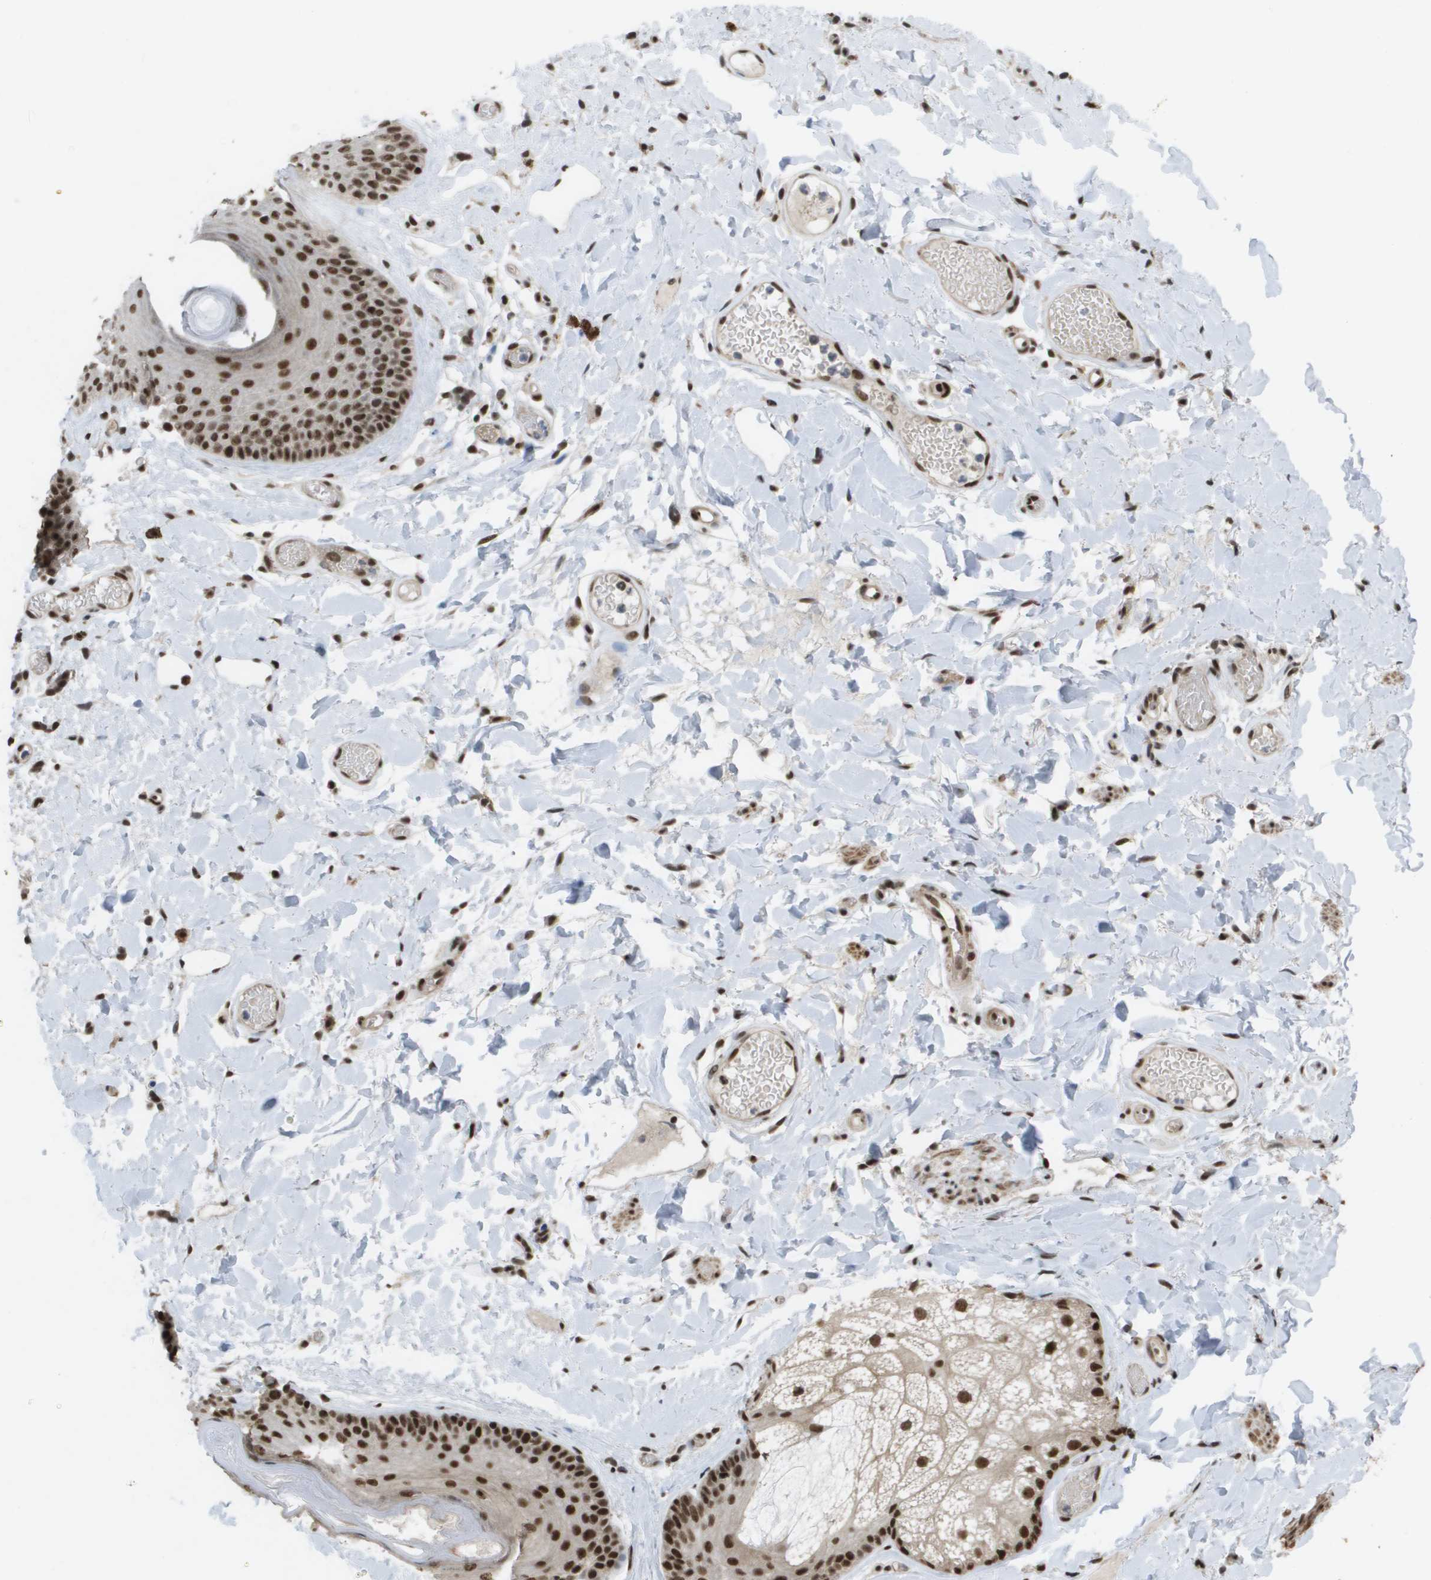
{"staining": {"intensity": "strong", "quantity": ">75%", "location": "nuclear"}, "tissue": "skin", "cell_type": "Epidermal cells", "image_type": "normal", "snomed": [{"axis": "morphology", "description": "Normal tissue, NOS"}, {"axis": "topography", "description": "Vulva"}], "caption": "Skin stained with DAB (3,3'-diaminobenzidine) IHC displays high levels of strong nuclear positivity in approximately >75% of epidermal cells.", "gene": "CDT1", "patient": {"sex": "female", "age": 73}}